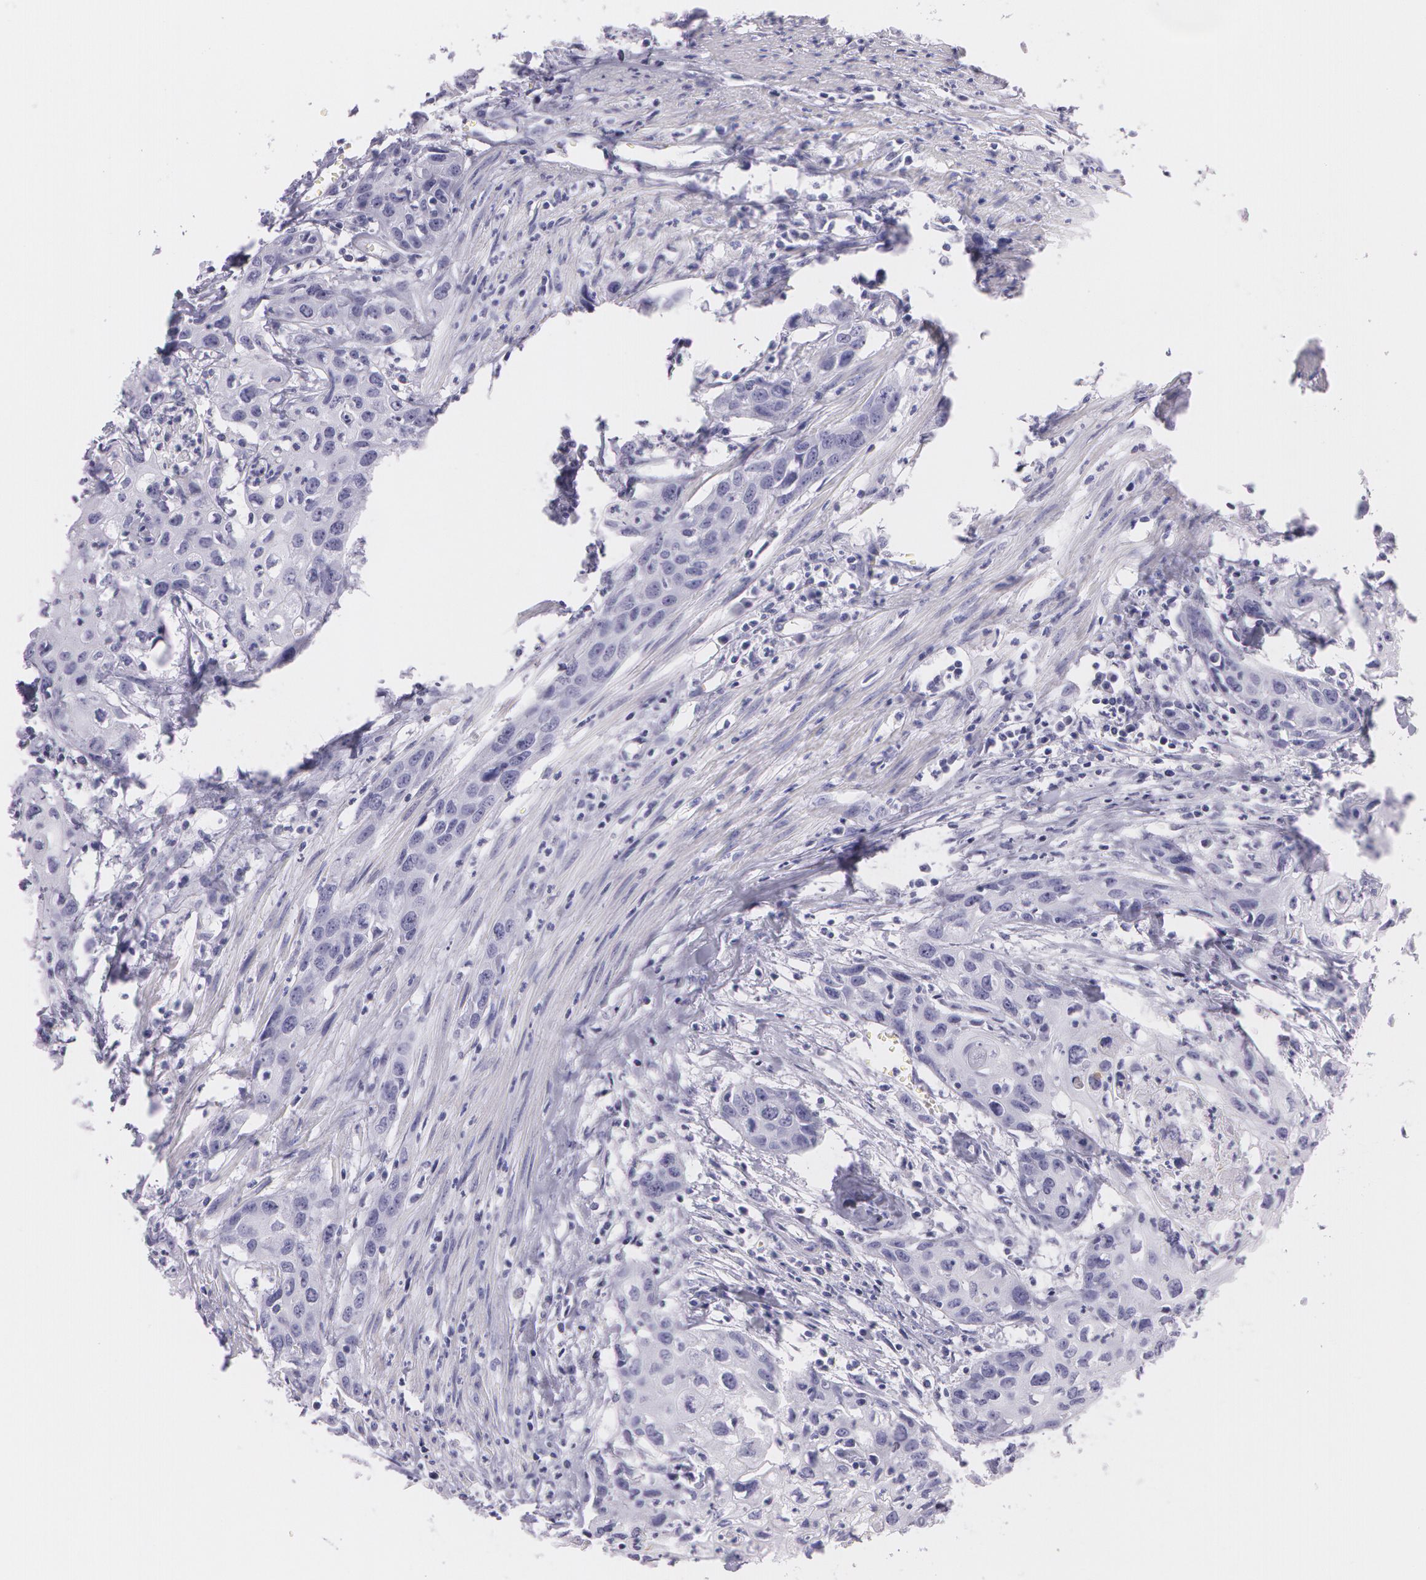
{"staining": {"intensity": "negative", "quantity": "none", "location": "none"}, "tissue": "urothelial cancer", "cell_type": "Tumor cells", "image_type": "cancer", "snomed": [{"axis": "morphology", "description": "Urothelial carcinoma, High grade"}, {"axis": "topography", "description": "Urinary bladder"}], "caption": "This is a histopathology image of immunohistochemistry staining of urothelial cancer, which shows no staining in tumor cells.", "gene": "SNCG", "patient": {"sex": "male", "age": 54}}